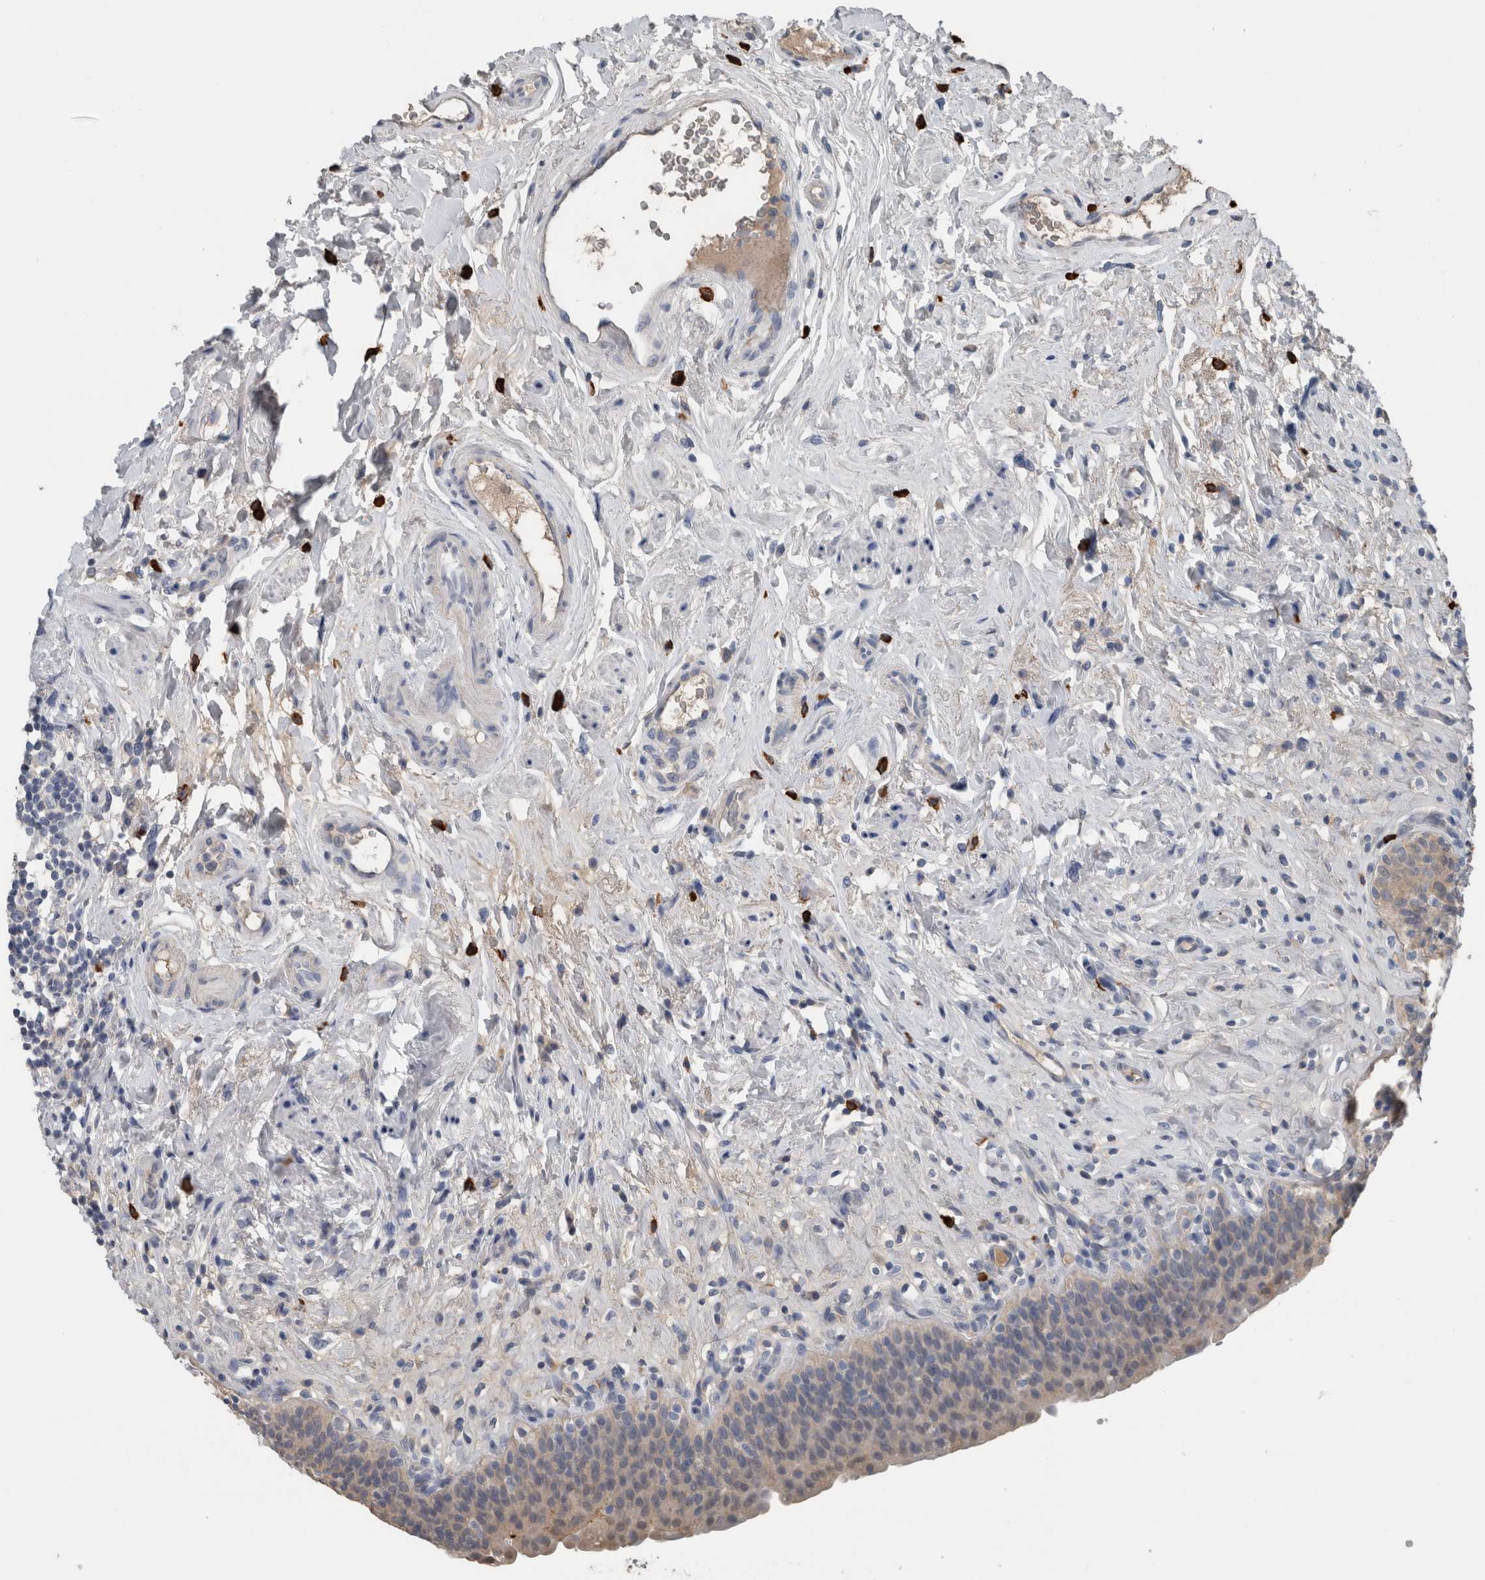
{"staining": {"intensity": "weak", "quantity": ">75%", "location": "cytoplasmic/membranous"}, "tissue": "urinary bladder", "cell_type": "Urothelial cells", "image_type": "normal", "snomed": [{"axis": "morphology", "description": "Normal tissue, NOS"}, {"axis": "topography", "description": "Urinary bladder"}], "caption": "Approximately >75% of urothelial cells in normal human urinary bladder exhibit weak cytoplasmic/membranous protein positivity as visualized by brown immunohistochemical staining.", "gene": "CRNN", "patient": {"sex": "male", "age": 83}}